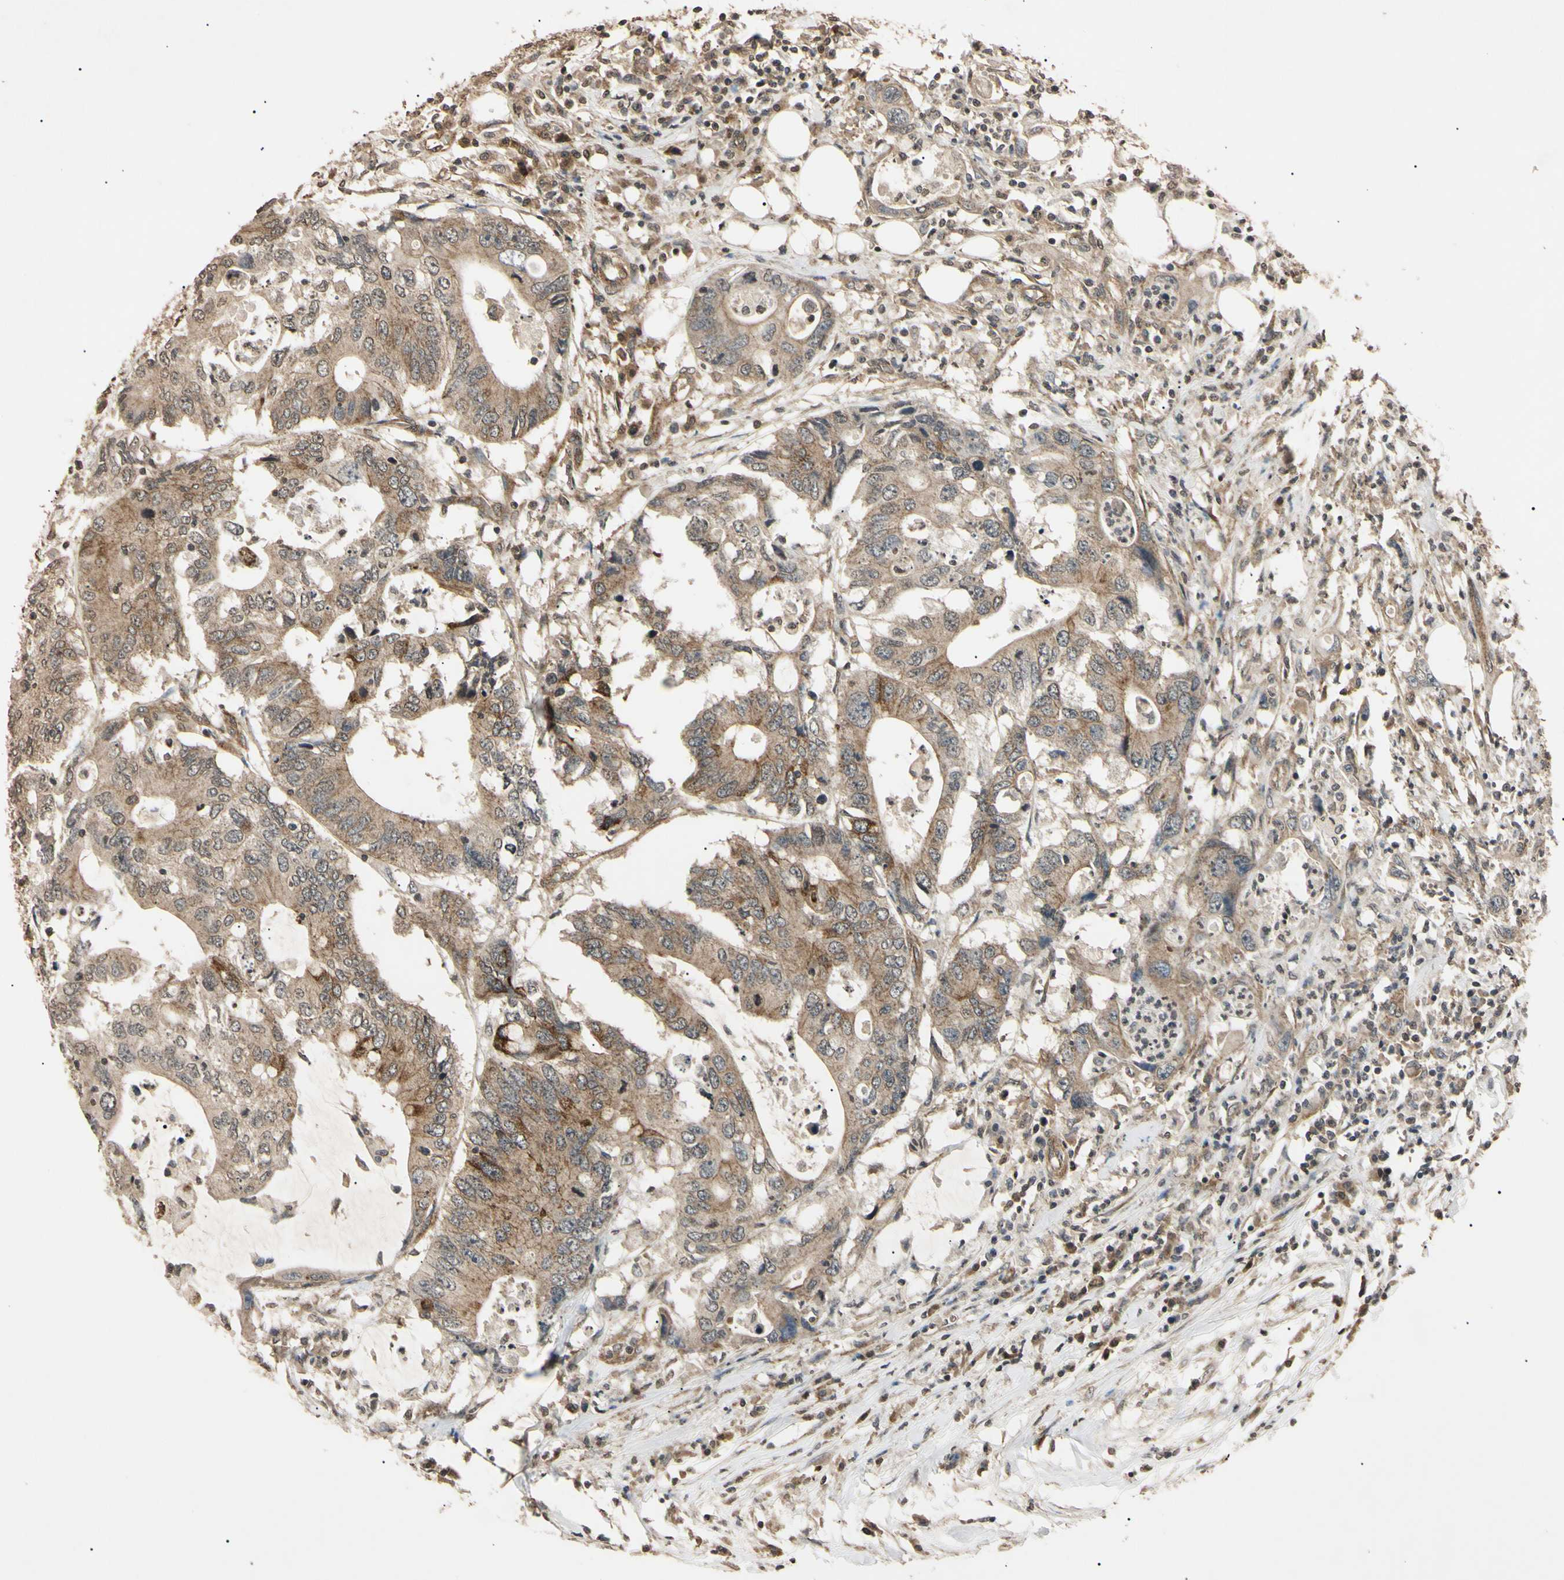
{"staining": {"intensity": "moderate", "quantity": "25%-75%", "location": "cytoplasmic/membranous"}, "tissue": "colorectal cancer", "cell_type": "Tumor cells", "image_type": "cancer", "snomed": [{"axis": "morphology", "description": "Adenocarcinoma, NOS"}, {"axis": "topography", "description": "Colon"}], "caption": "Immunohistochemistry (IHC) staining of colorectal cancer, which reveals medium levels of moderate cytoplasmic/membranous positivity in about 25%-75% of tumor cells indicating moderate cytoplasmic/membranous protein staining. The staining was performed using DAB (3,3'-diaminobenzidine) (brown) for protein detection and nuclei were counterstained in hematoxylin (blue).", "gene": "EPN1", "patient": {"sex": "male", "age": 71}}